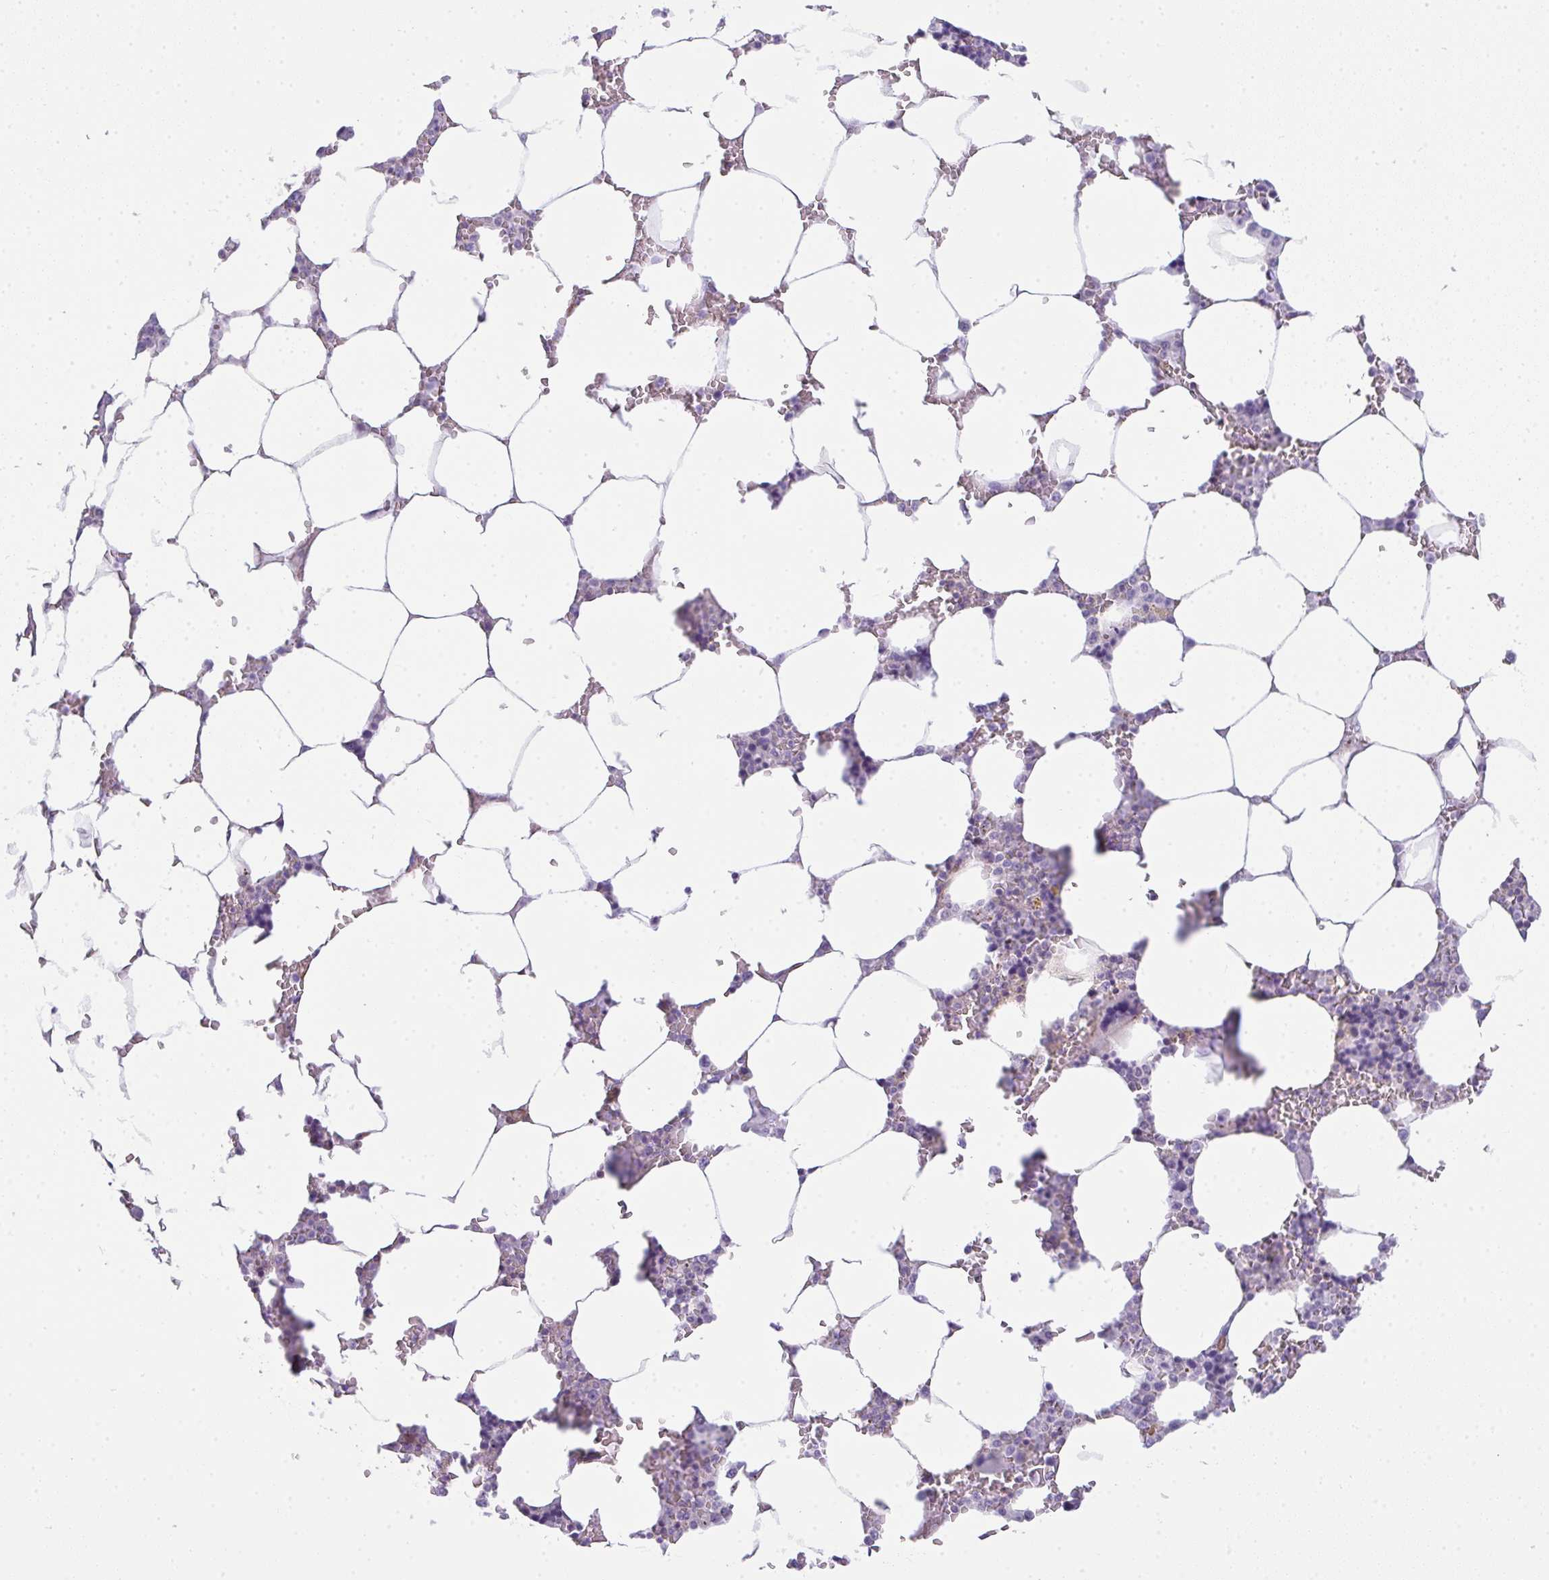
{"staining": {"intensity": "moderate", "quantity": "<25%", "location": "cytoplasmic/membranous"}, "tissue": "bone marrow", "cell_type": "Hematopoietic cells", "image_type": "normal", "snomed": [{"axis": "morphology", "description": "Normal tissue, NOS"}, {"axis": "topography", "description": "Bone marrow"}], "caption": "Protein staining displays moderate cytoplasmic/membranous staining in approximately <25% of hematopoietic cells in benign bone marrow.", "gene": "CDRT15", "patient": {"sex": "male", "age": 64}}